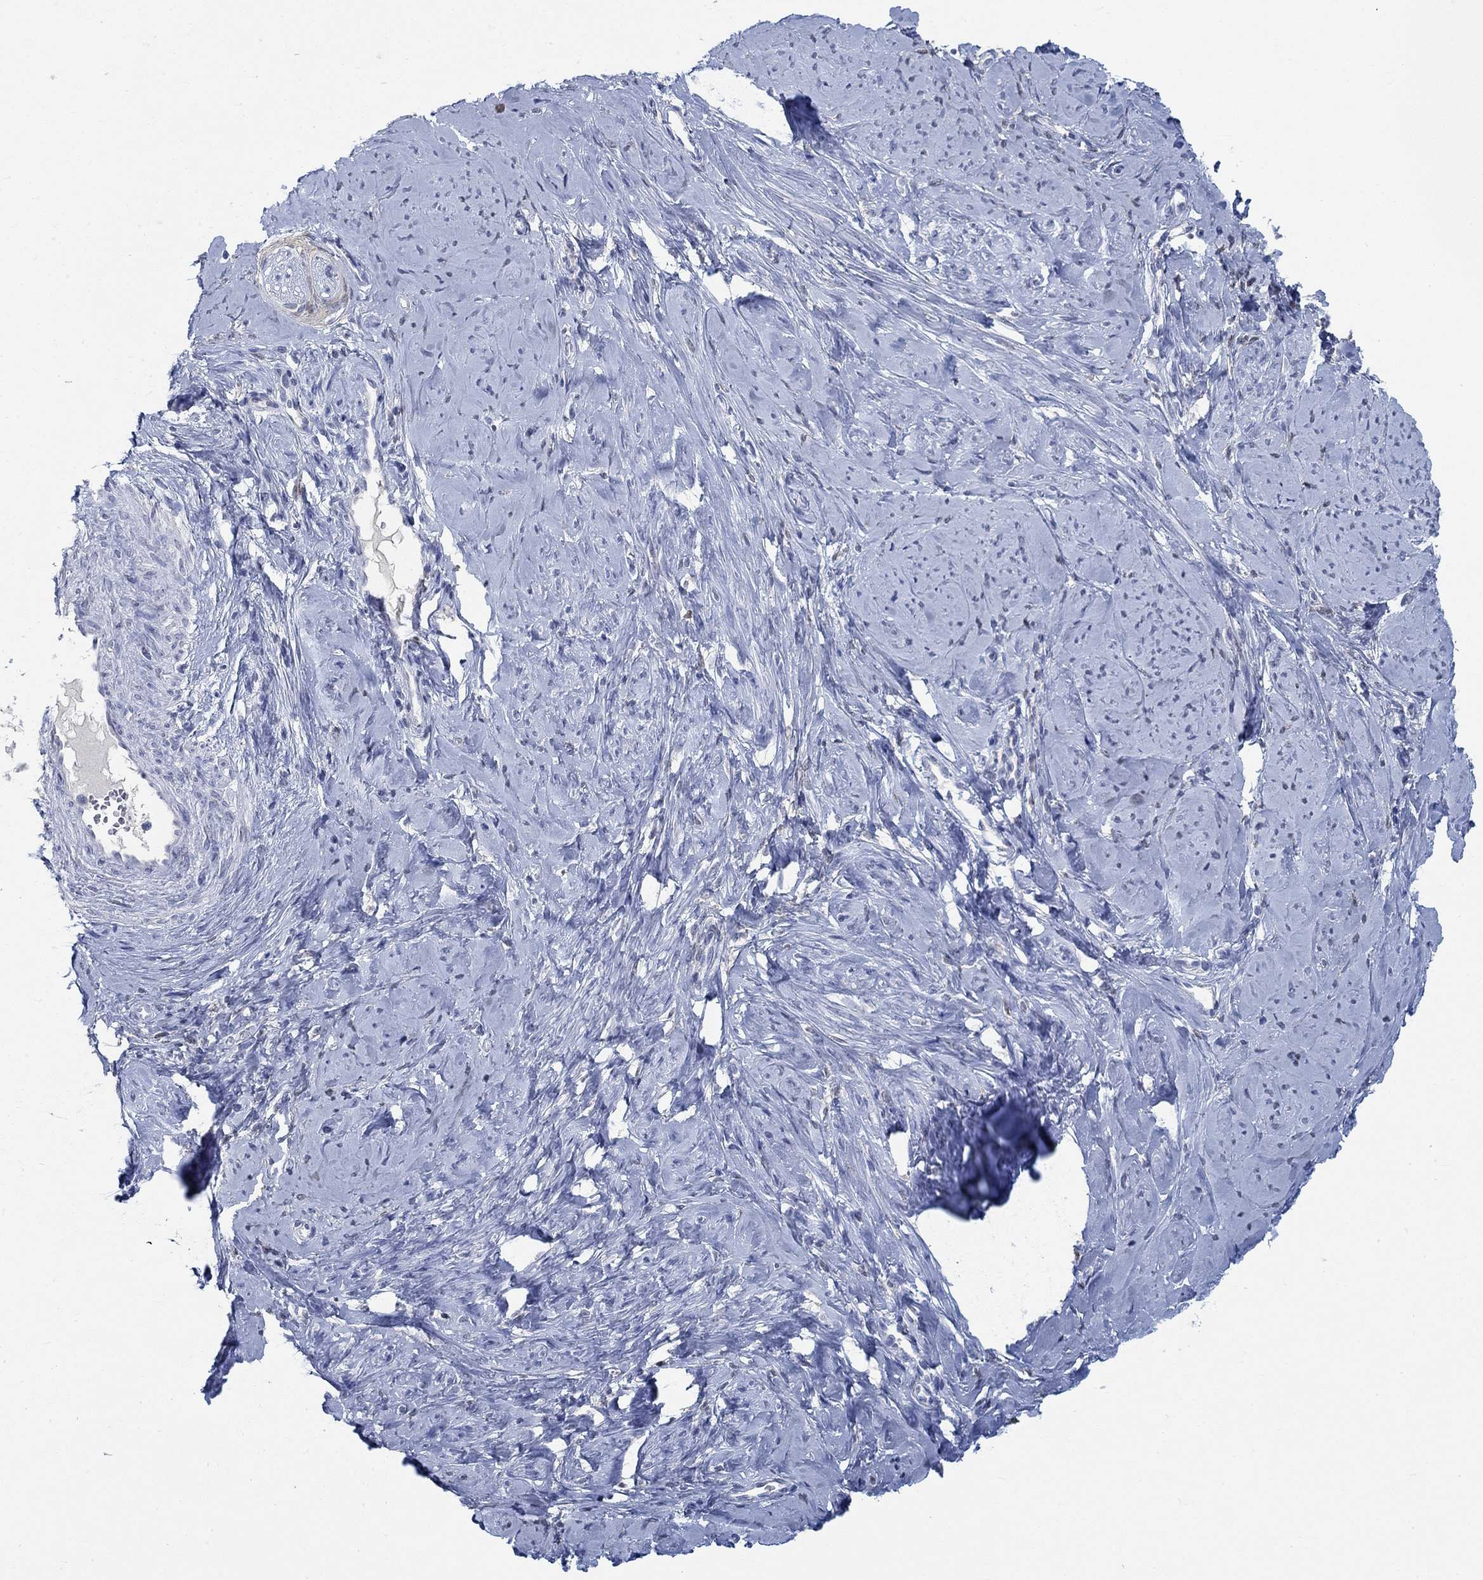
{"staining": {"intensity": "negative", "quantity": "none", "location": "none"}, "tissue": "smooth muscle", "cell_type": "Smooth muscle cells", "image_type": "normal", "snomed": [{"axis": "morphology", "description": "Normal tissue, NOS"}, {"axis": "topography", "description": "Smooth muscle"}], "caption": "Immunohistochemistry (IHC) image of normal smooth muscle: smooth muscle stained with DAB shows no significant protein staining in smooth muscle cells. Nuclei are stained in blue.", "gene": "TEKT4", "patient": {"sex": "female", "age": 48}}